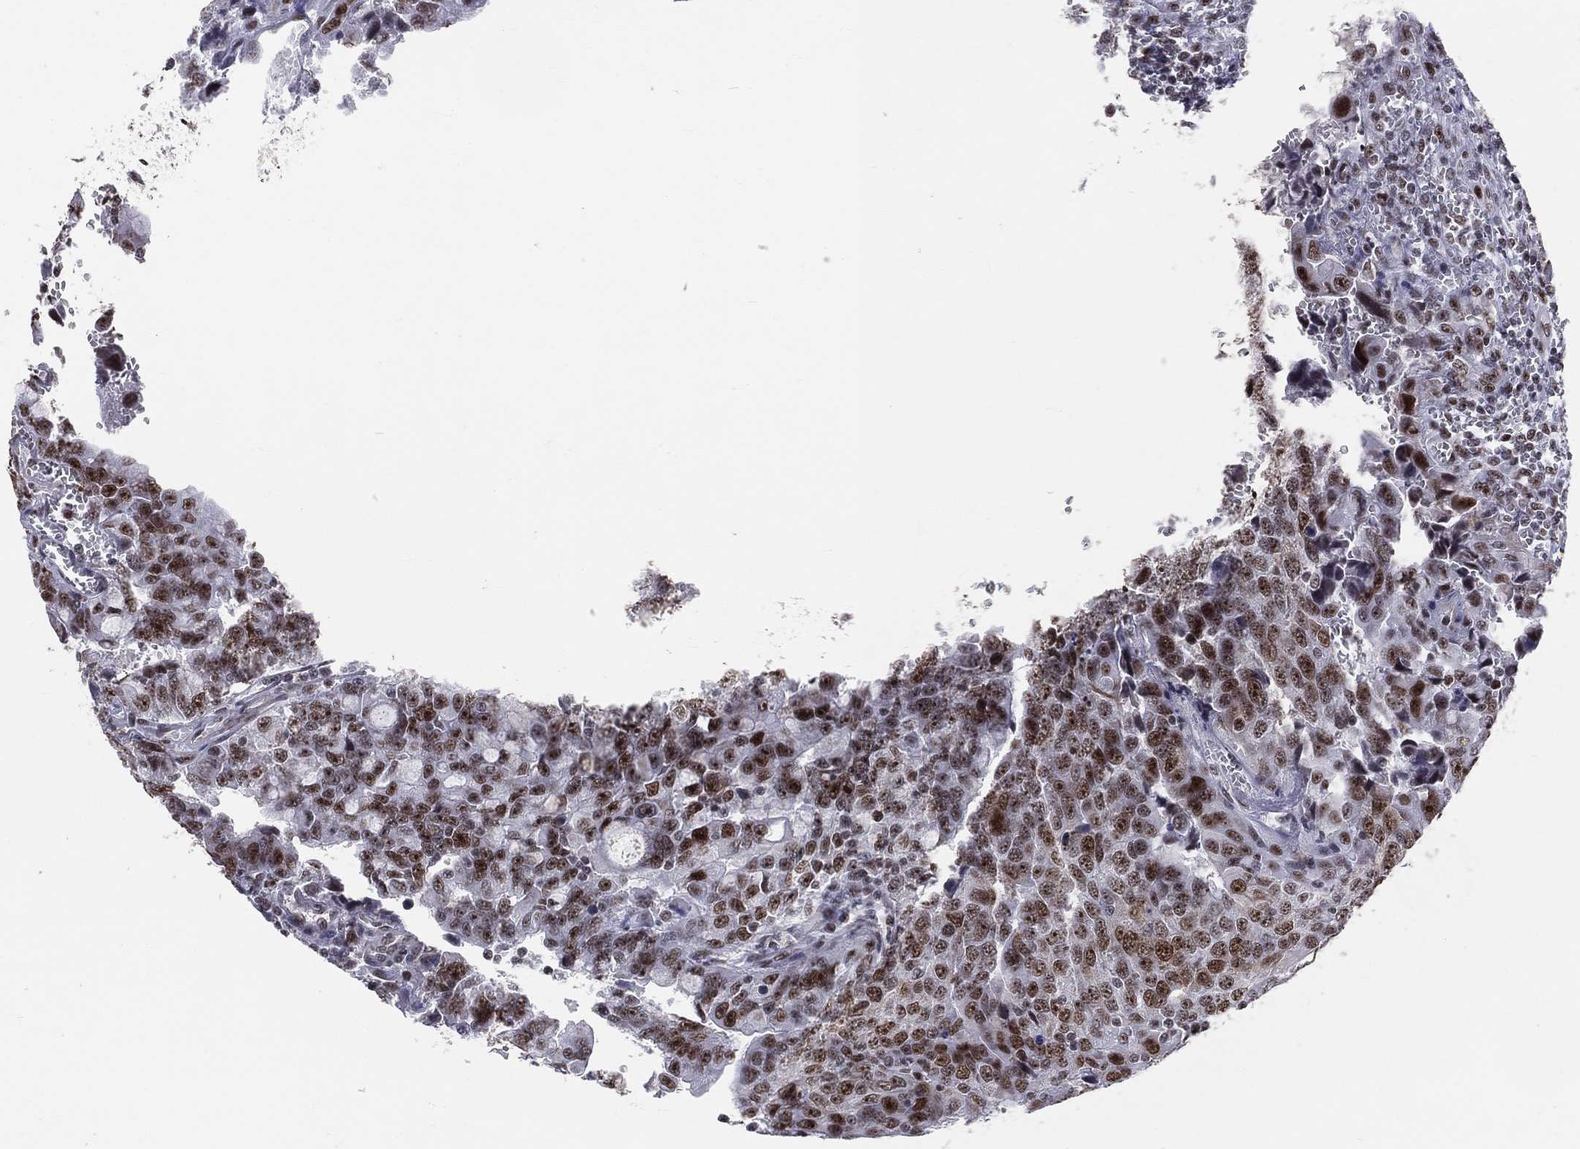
{"staining": {"intensity": "strong", "quantity": "25%-75%", "location": "nuclear"}, "tissue": "urothelial cancer", "cell_type": "Tumor cells", "image_type": "cancer", "snomed": [{"axis": "morphology", "description": "Urothelial carcinoma, NOS"}, {"axis": "morphology", "description": "Urothelial carcinoma, High grade"}, {"axis": "topography", "description": "Urinary bladder"}], "caption": "Immunohistochemistry (IHC) photomicrograph of neoplastic tissue: human urothelial cancer stained using immunohistochemistry (IHC) reveals high levels of strong protein expression localized specifically in the nuclear of tumor cells, appearing as a nuclear brown color.", "gene": "CDK7", "patient": {"sex": "female", "age": 73}}